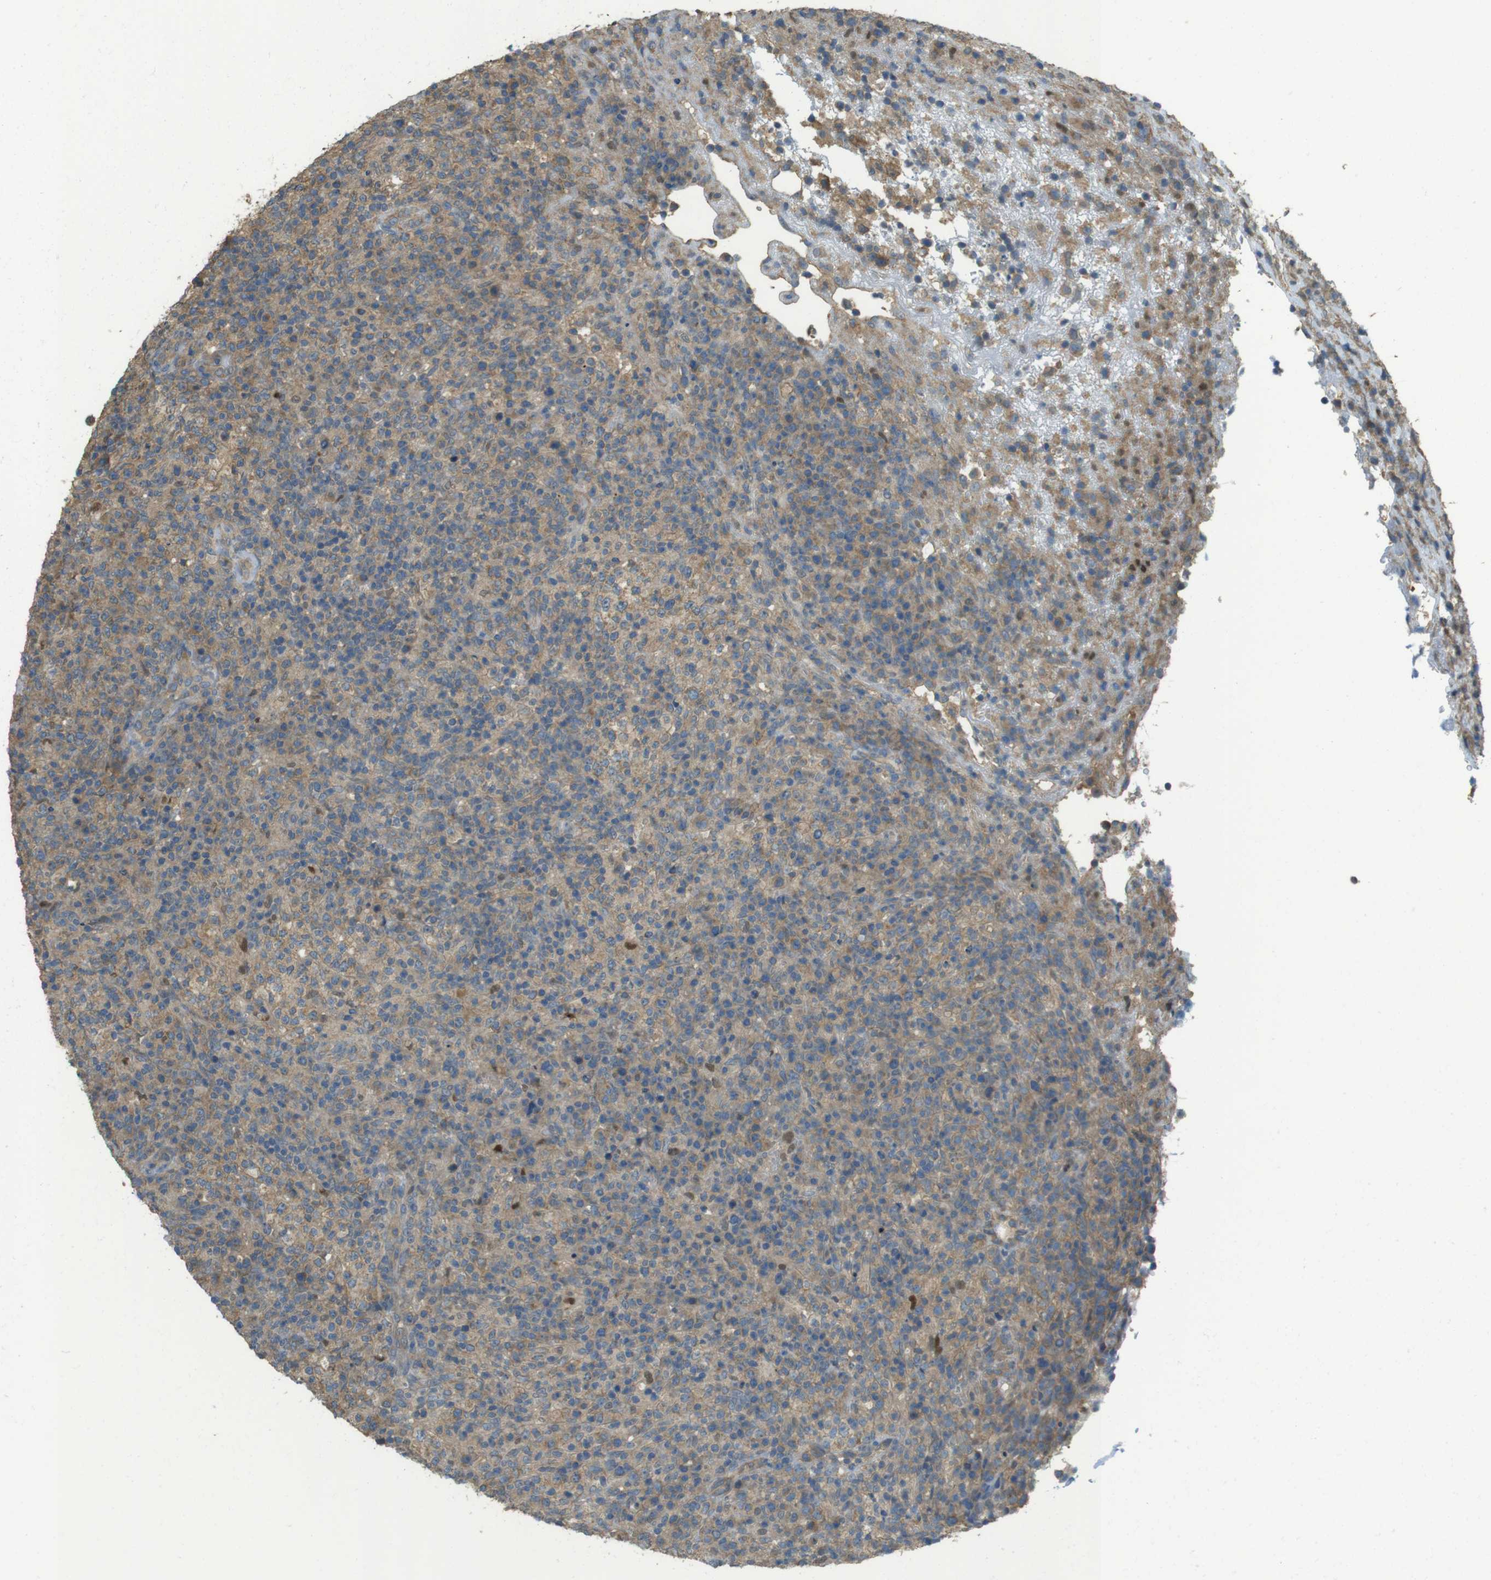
{"staining": {"intensity": "weak", "quantity": ">75%", "location": "cytoplasmic/membranous"}, "tissue": "lymphoma", "cell_type": "Tumor cells", "image_type": "cancer", "snomed": [{"axis": "morphology", "description": "Malignant lymphoma, non-Hodgkin's type, High grade"}, {"axis": "topography", "description": "Lymph node"}], "caption": "Protein analysis of lymphoma tissue displays weak cytoplasmic/membranous expression in approximately >75% of tumor cells.", "gene": "ZDHHC20", "patient": {"sex": "female", "age": 76}}